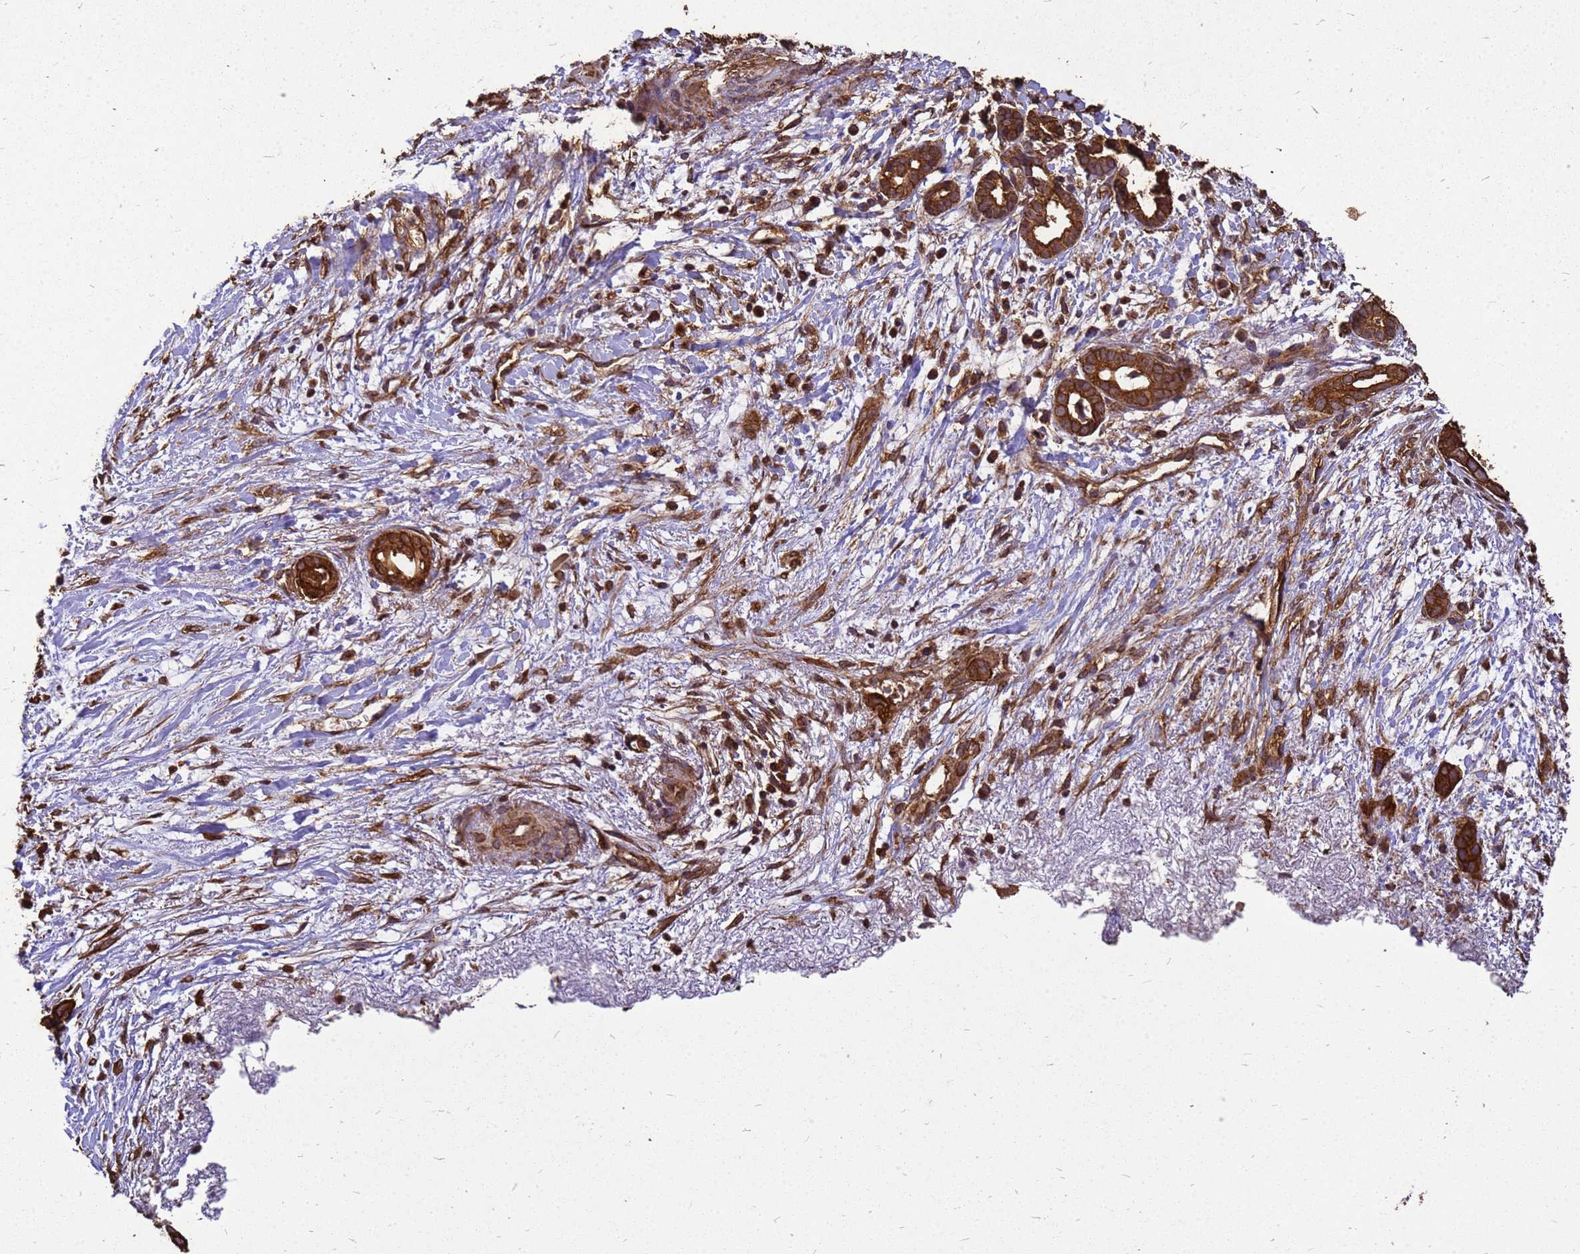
{"staining": {"intensity": "strong", "quantity": ">75%", "location": "cytoplasmic/membranous"}, "tissue": "liver cancer", "cell_type": "Tumor cells", "image_type": "cancer", "snomed": [{"axis": "morphology", "description": "Cholangiocarcinoma"}, {"axis": "topography", "description": "Liver"}], "caption": "Liver cancer stained for a protein (brown) reveals strong cytoplasmic/membranous positive positivity in about >75% of tumor cells.", "gene": "ZNF618", "patient": {"sex": "female", "age": 79}}